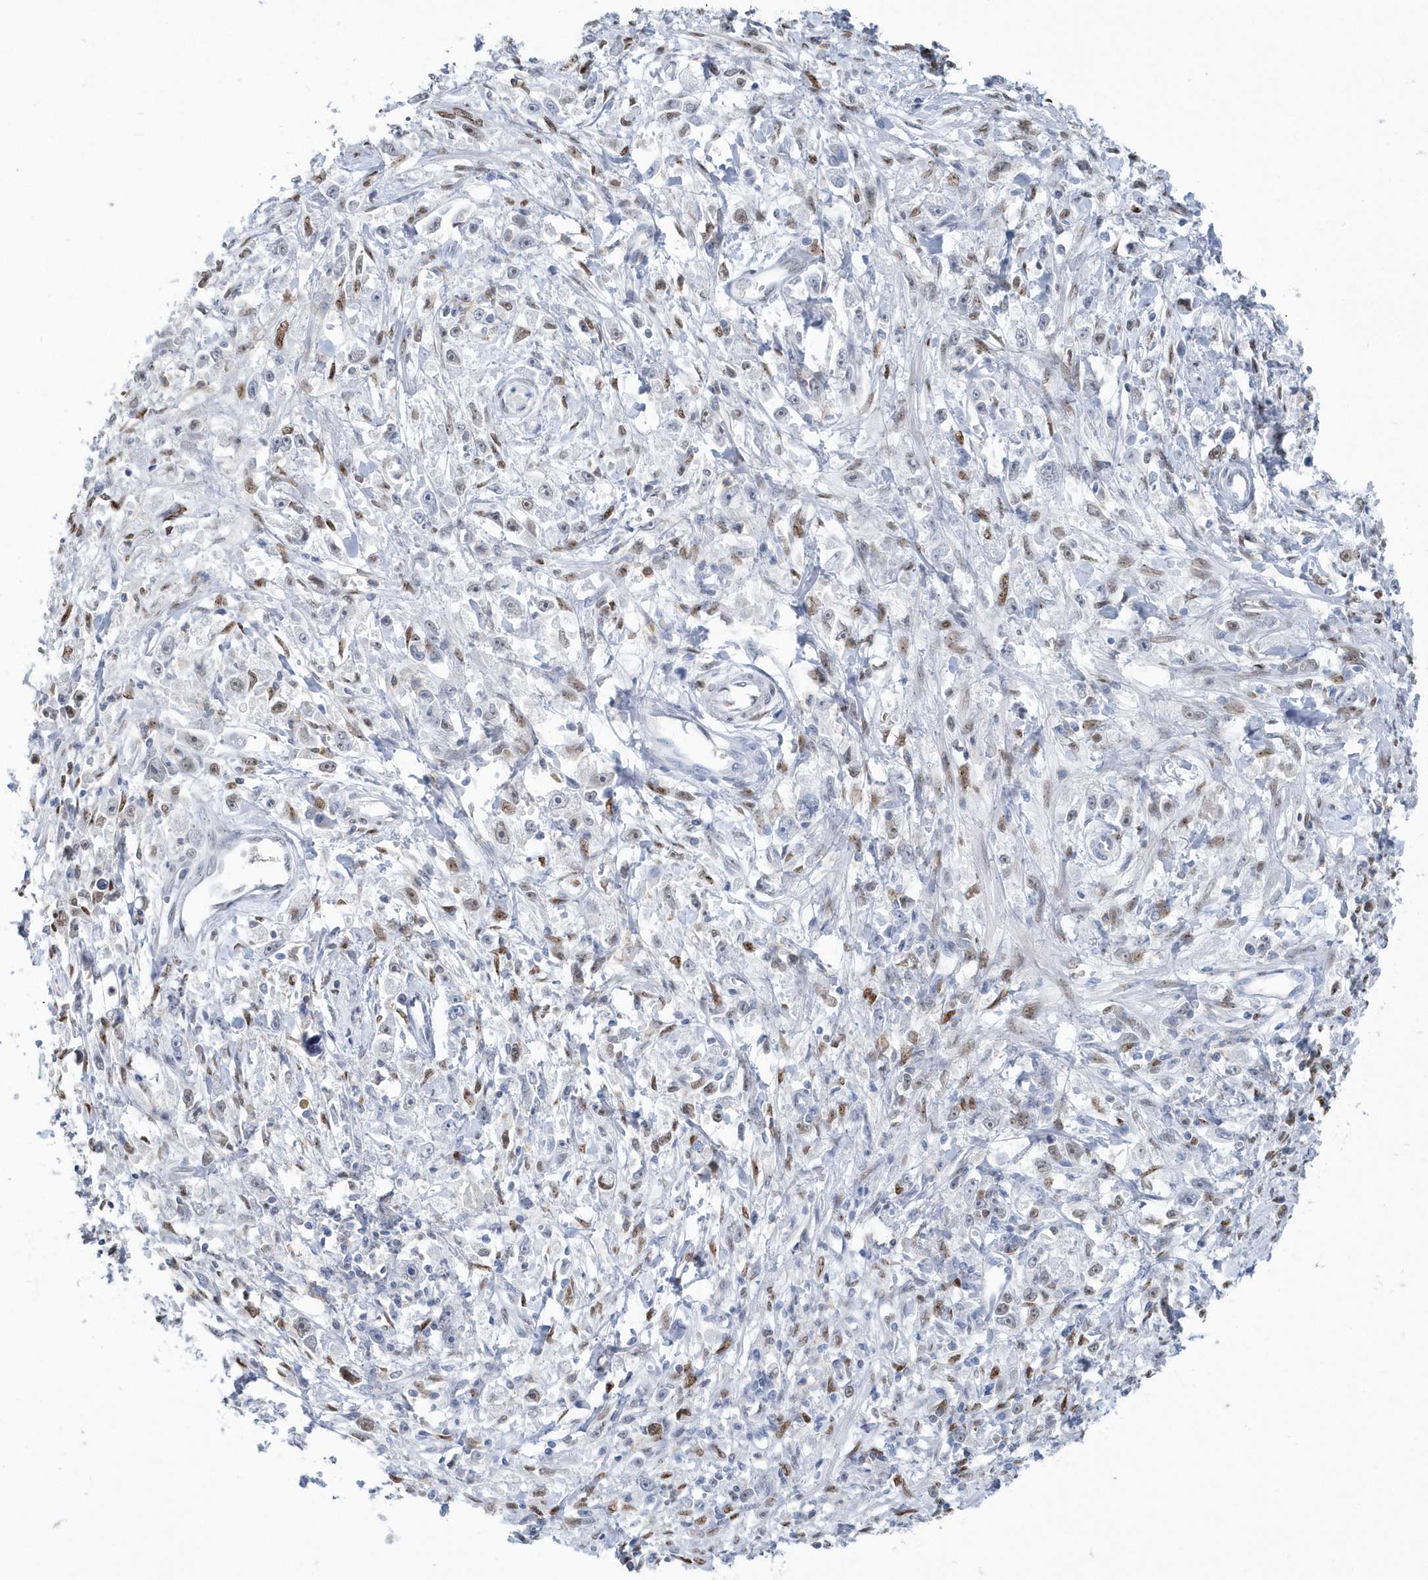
{"staining": {"intensity": "moderate", "quantity": "<25%", "location": "nuclear"}, "tissue": "stomach cancer", "cell_type": "Tumor cells", "image_type": "cancer", "snomed": [{"axis": "morphology", "description": "Adenocarcinoma, NOS"}, {"axis": "topography", "description": "Stomach"}], "caption": "A photomicrograph of human stomach cancer (adenocarcinoma) stained for a protein reveals moderate nuclear brown staining in tumor cells.", "gene": "MACROH2A2", "patient": {"sex": "female", "age": 59}}